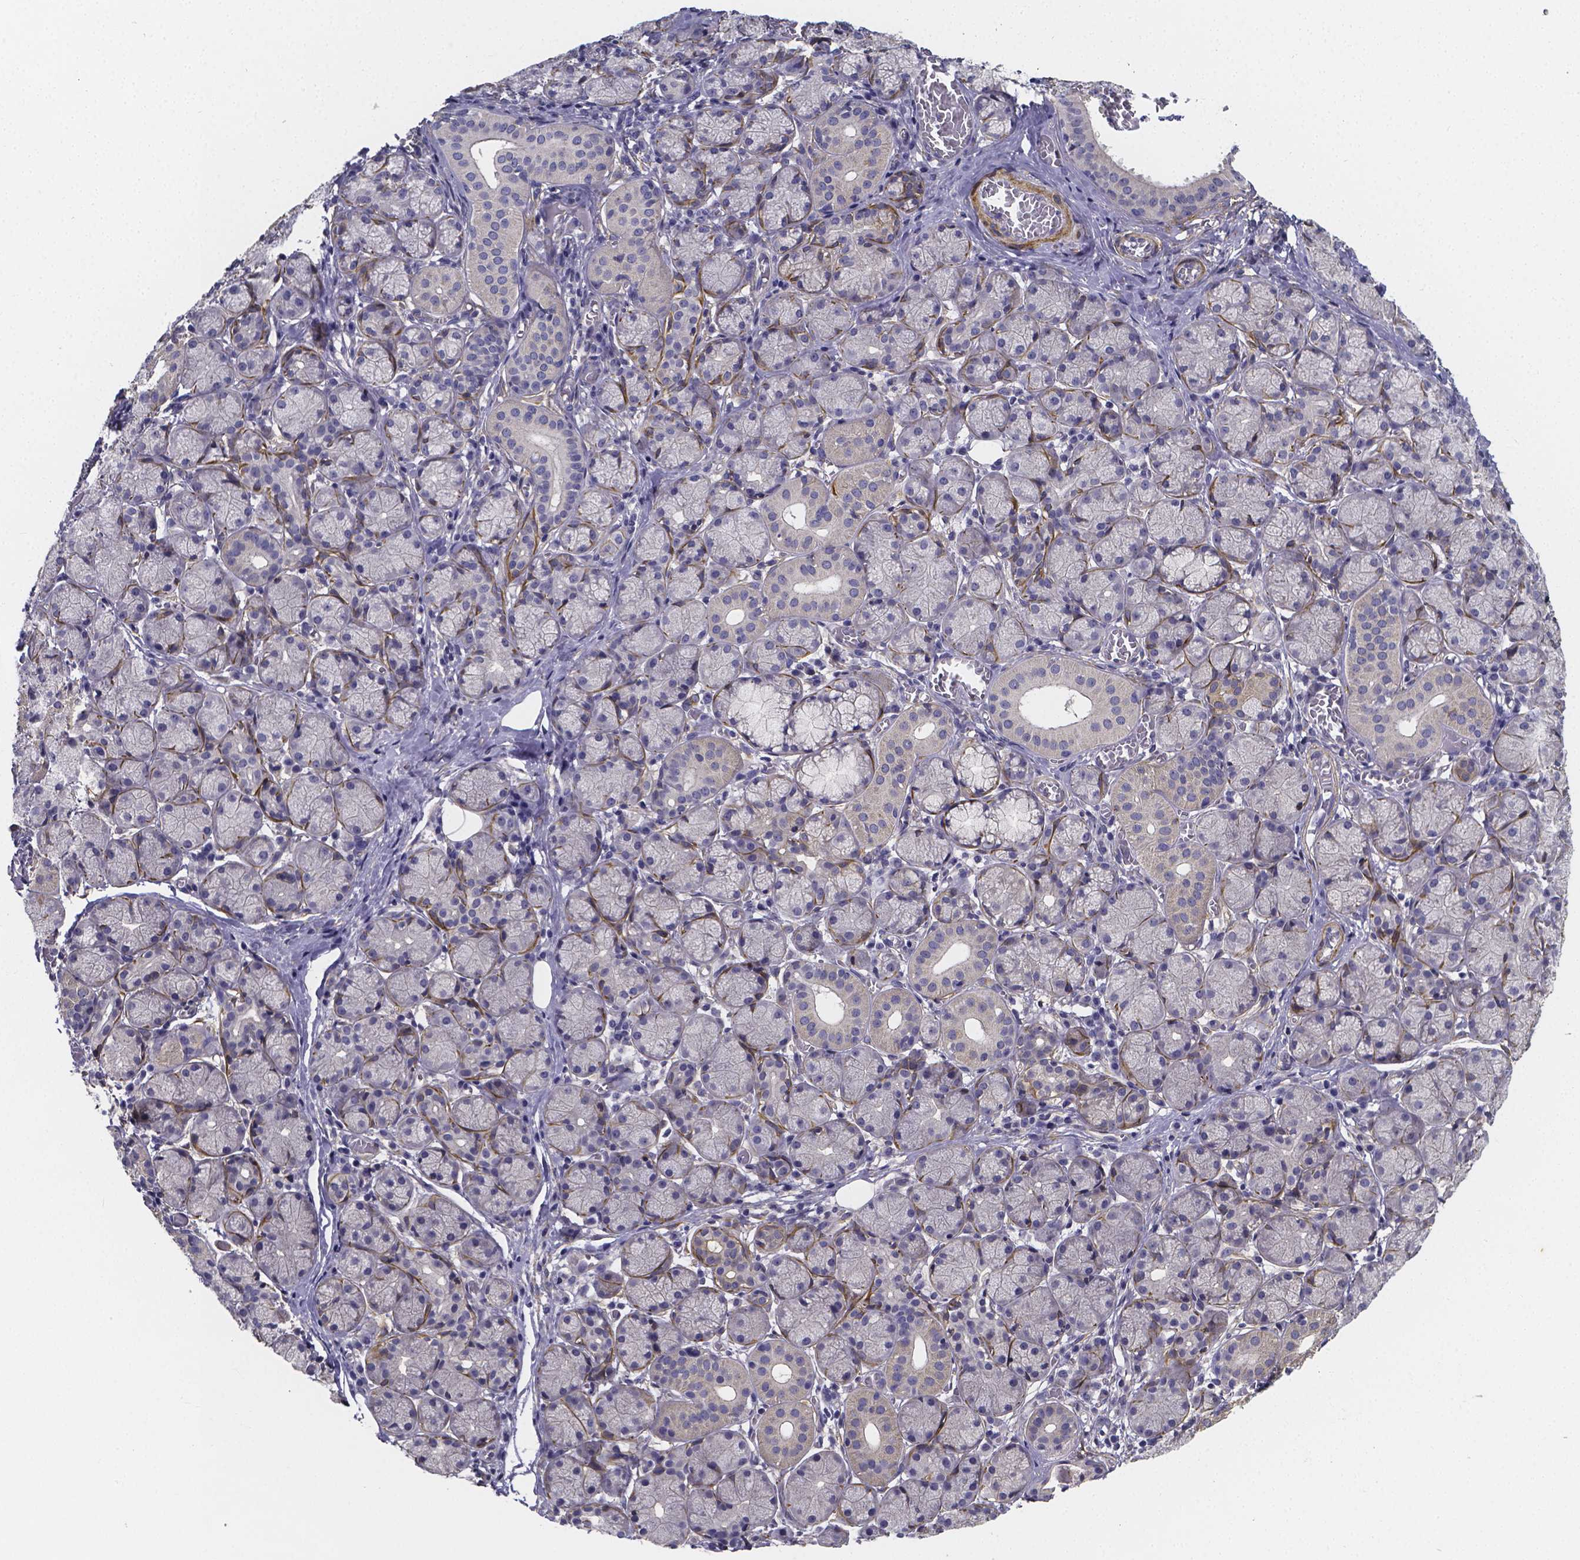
{"staining": {"intensity": "negative", "quantity": "none", "location": "none"}, "tissue": "salivary gland", "cell_type": "Glandular cells", "image_type": "normal", "snomed": [{"axis": "morphology", "description": "Normal tissue, NOS"}, {"axis": "topography", "description": "Salivary gland"}, {"axis": "topography", "description": "Peripheral nerve tissue"}], "caption": "Salivary gland was stained to show a protein in brown. There is no significant expression in glandular cells. (Brightfield microscopy of DAB immunohistochemistry (IHC) at high magnification).", "gene": "RERG", "patient": {"sex": "female", "age": 24}}